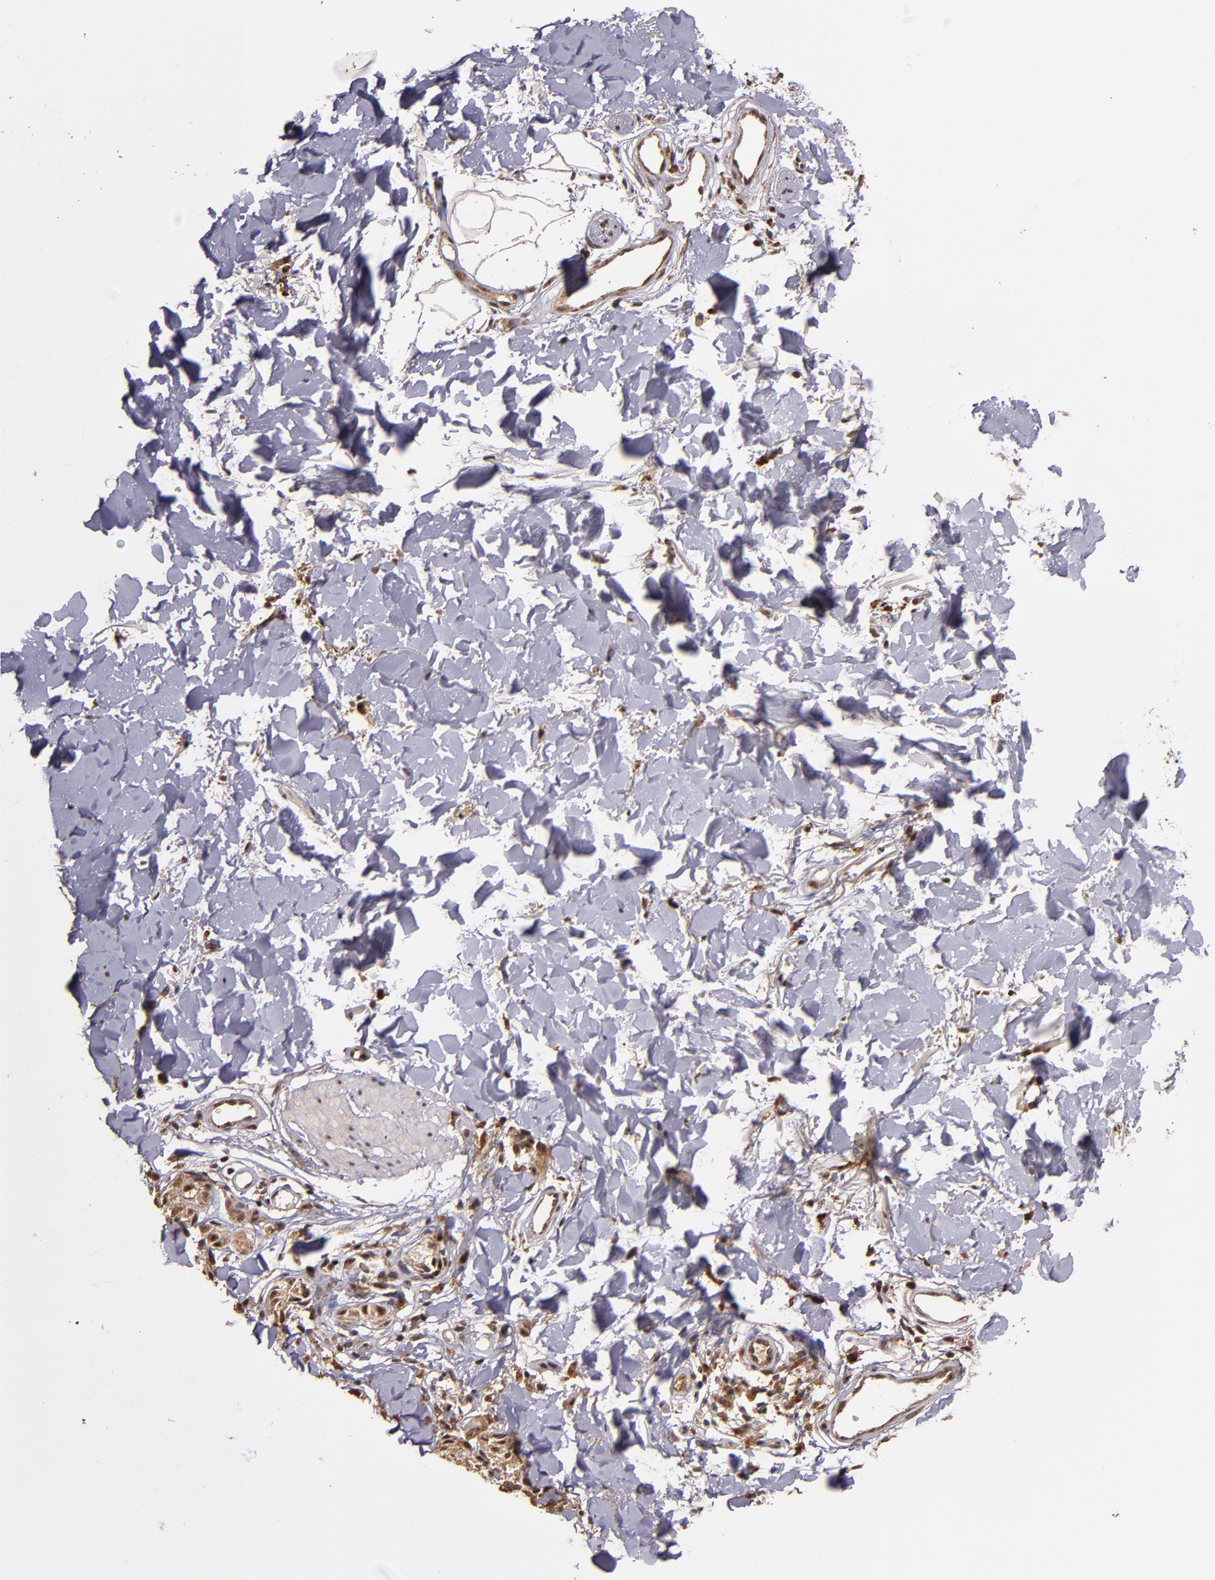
{"staining": {"intensity": "moderate", "quantity": ">75%", "location": "cytoplasmic/membranous"}, "tissue": "melanoma", "cell_type": "Tumor cells", "image_type": "cancer", "snomed": [{"axis": "morphology", "description": "Malignant melanoma, Metastatic site"}, {"axis": "topography", "description": "Skin"}], "caption": "An image showing moderate cytoplasmic/membranous positivity in about >75% of tumor cells in malignant melanoma (metastatic site), as visualized by brown immunohistochemical staining.", "gene": "RIOK3", "patient": {"sex": "female", "age": 66}}